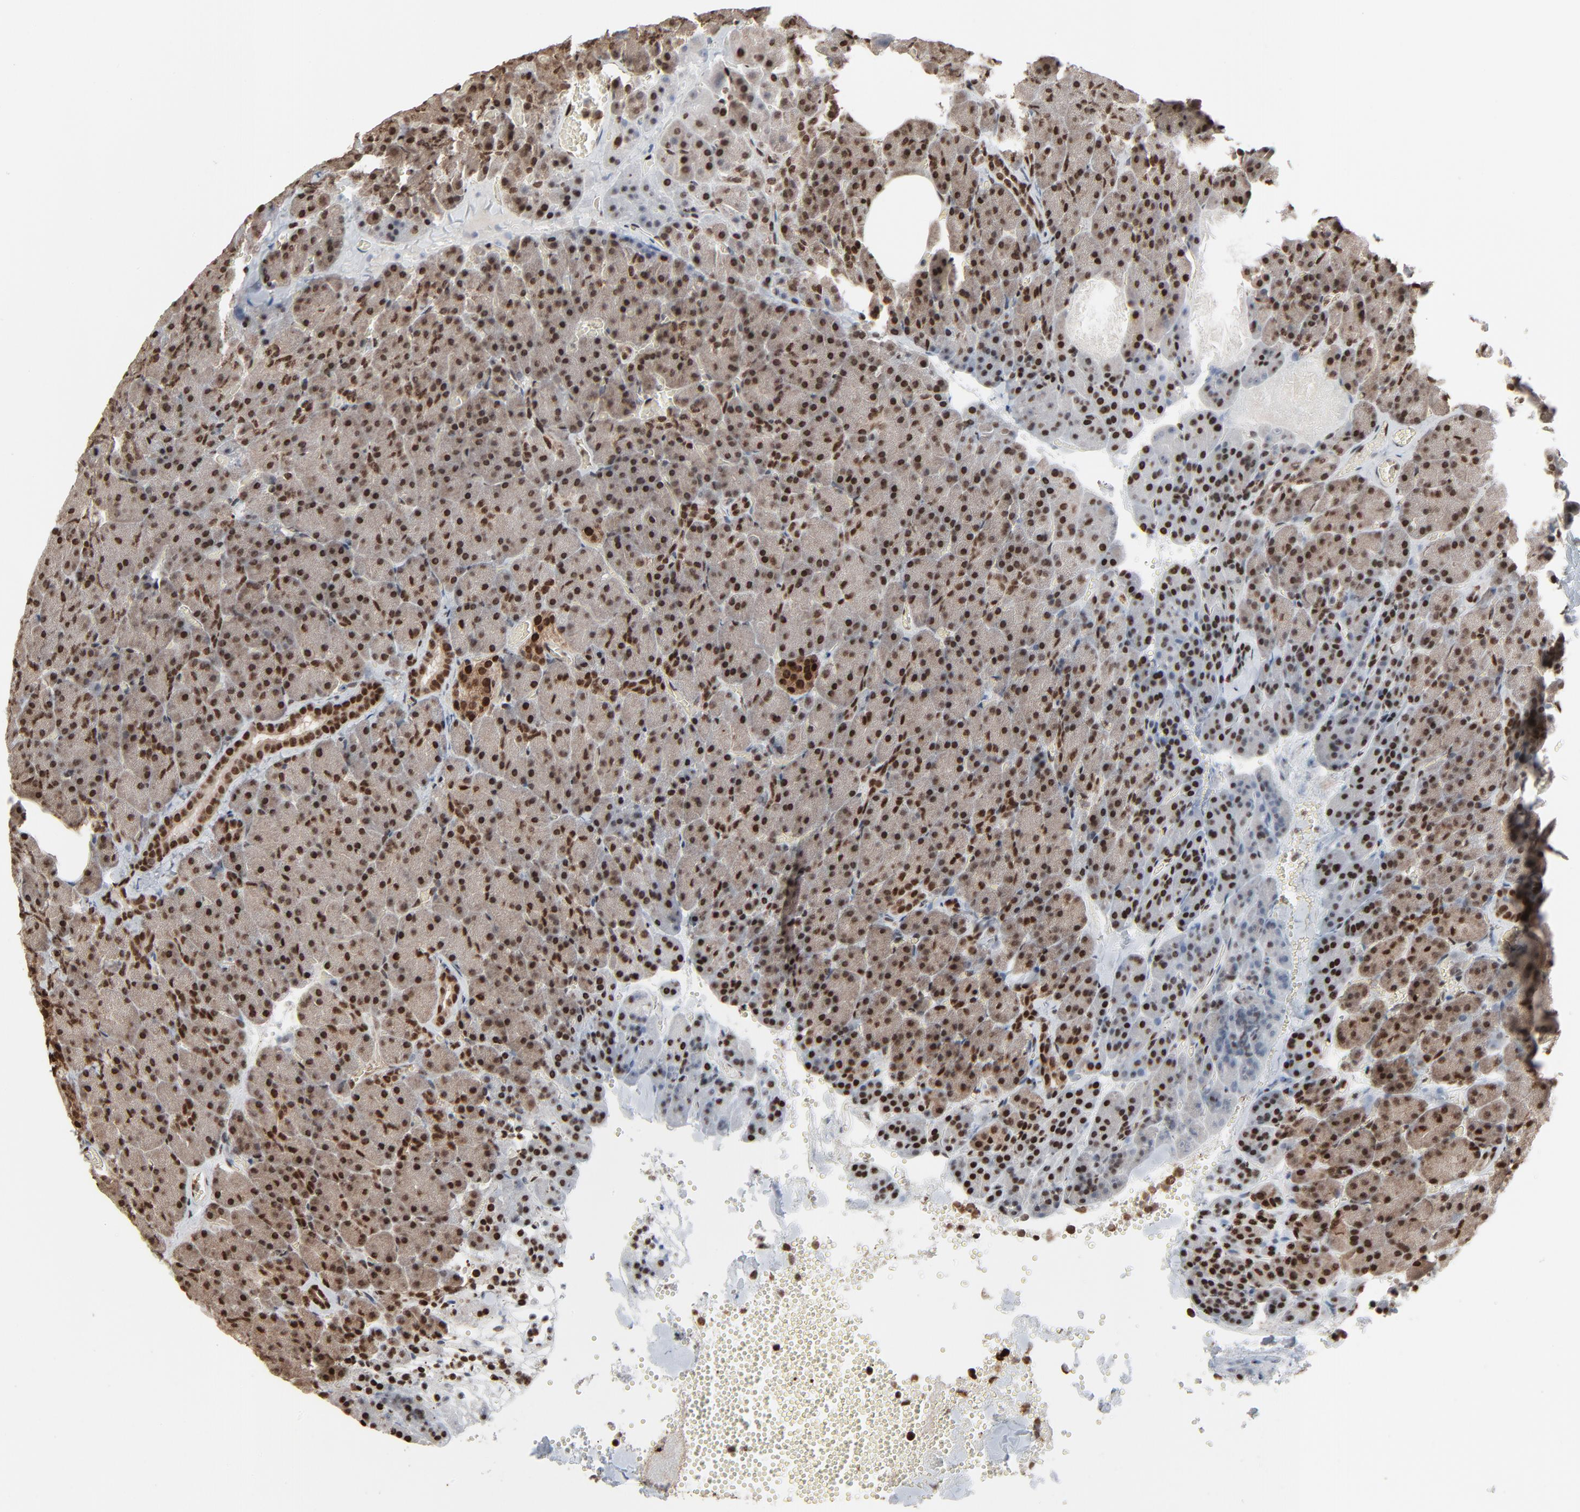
{"staining": {"intensity": "strong", "quantity": ">75%", "location": "cytoplasmic/membranous,nuclear"}, "tissue": "carcinoid", "cell_type": "Tumor cells", "image_type": "cancer", "snomed": [{"axis": "morphology", "description": "Normal tissue, NOS"}, {"axis": "morphology", "description": "Carcinoid, malignant, NOS"}, {"axis": "topography", "description": "Pancreas"}], "caption": "The immunohistochemical stain shows strong cytoplasmic/membranous and nuclear positivity in tumor cells of carcinoid tissue. Nuclei are stained in blue.", "gene": "MEIS2", "patient": {"sex": "female", "age": 35}}